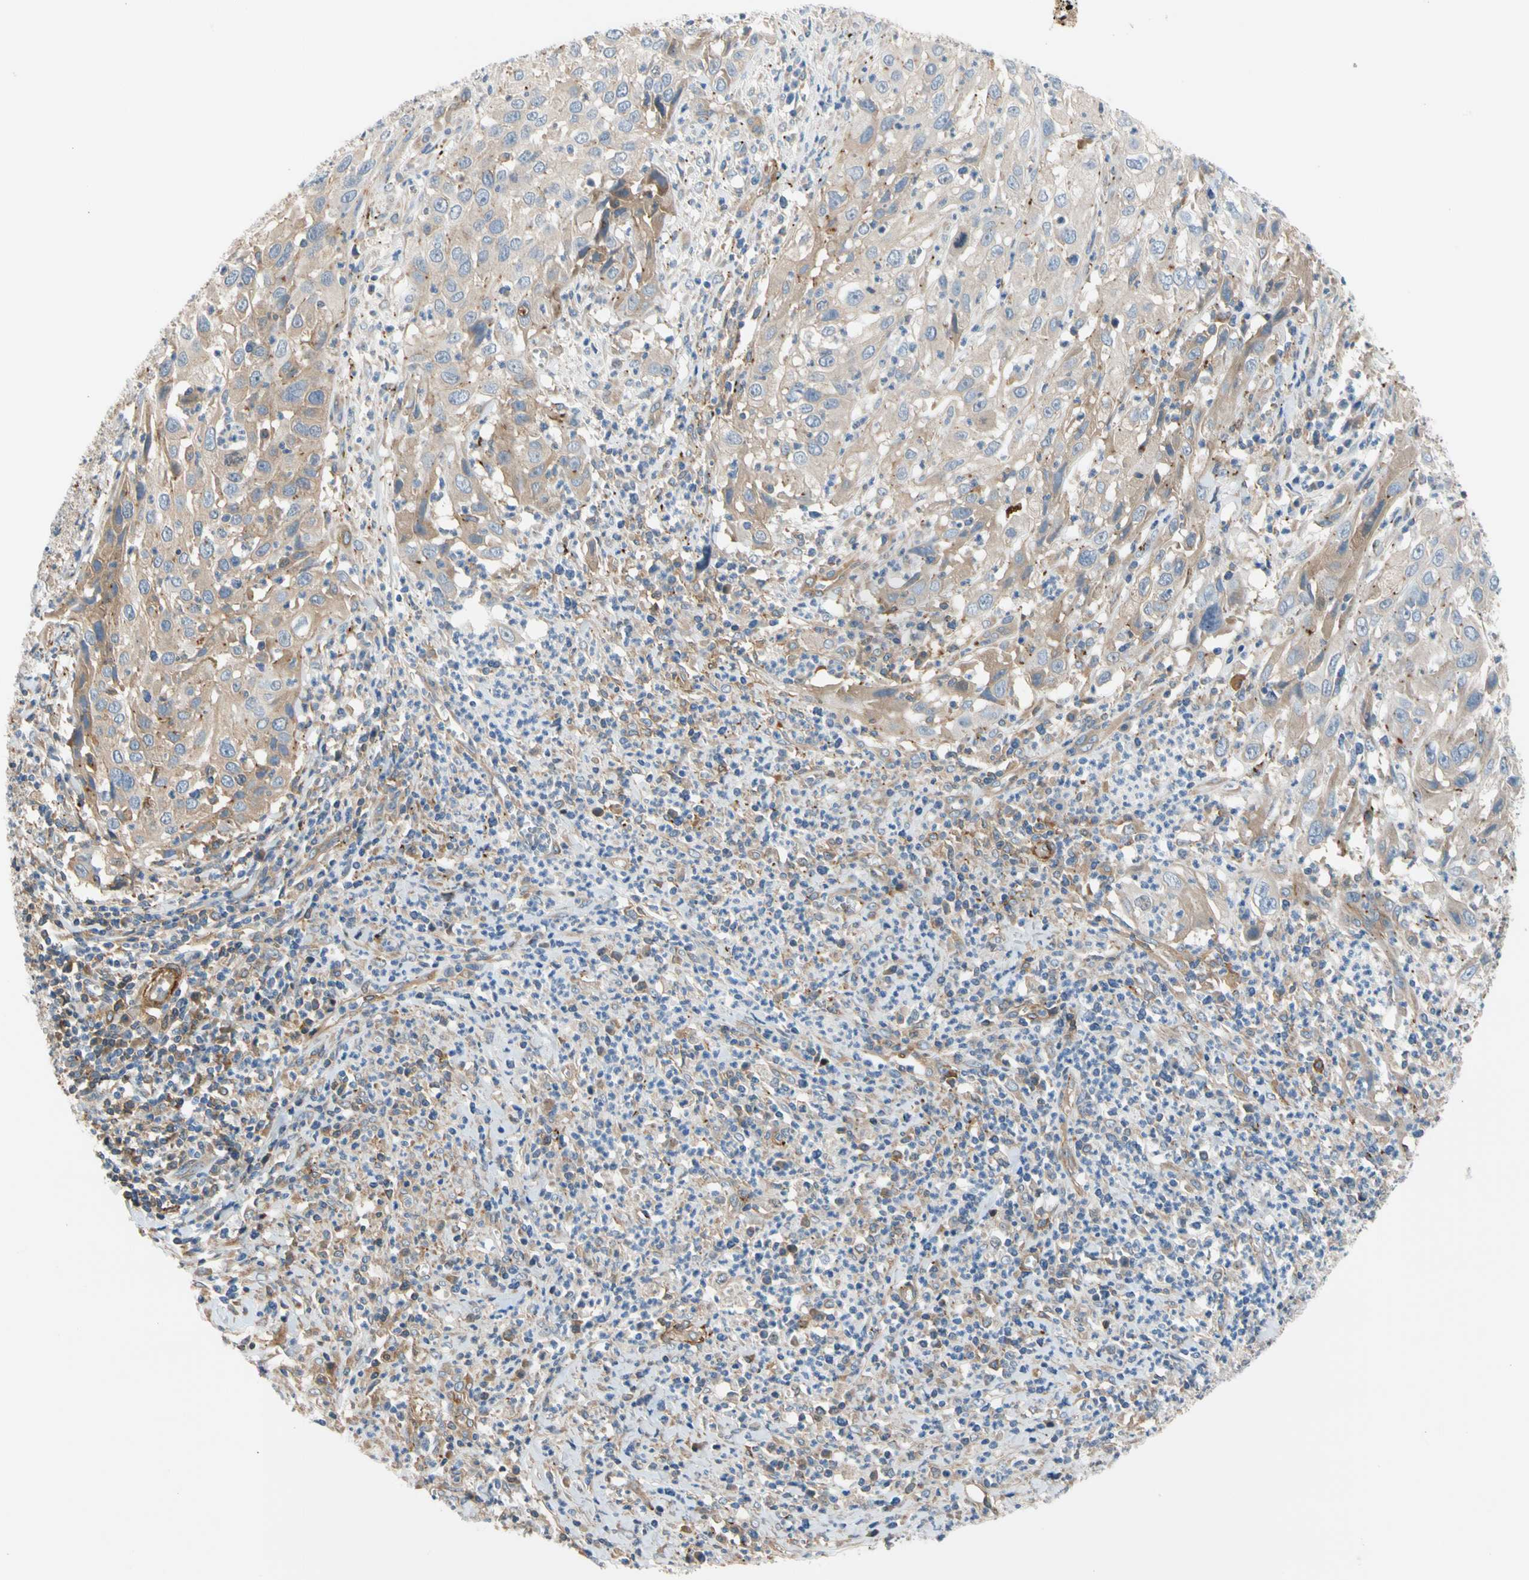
{"staining": {"intensity": "weak", "quantity": "<25%", "location": "cytoplasmic/membranous"}, "tissue": "cervical cancer", "cell_type": "Tumor cells", "image_type": "cancer", "snomed": [{"axis": "morphology", "description": "Squamous cell carcinoma, NOS"}, {"axis": "topography", "description": "Cervix"}], "caption": "Tumor cells are negative for protein expression in human cervical cancer. Brightfield microscopy of immunohistochemistry stained with DAB (3,3'-diaminobenzidine) (brown) and hematoxylin (blue), captured at high magnification.", "gene": "ENTREP3", "patient": {"sex": "female", "age": 32}}